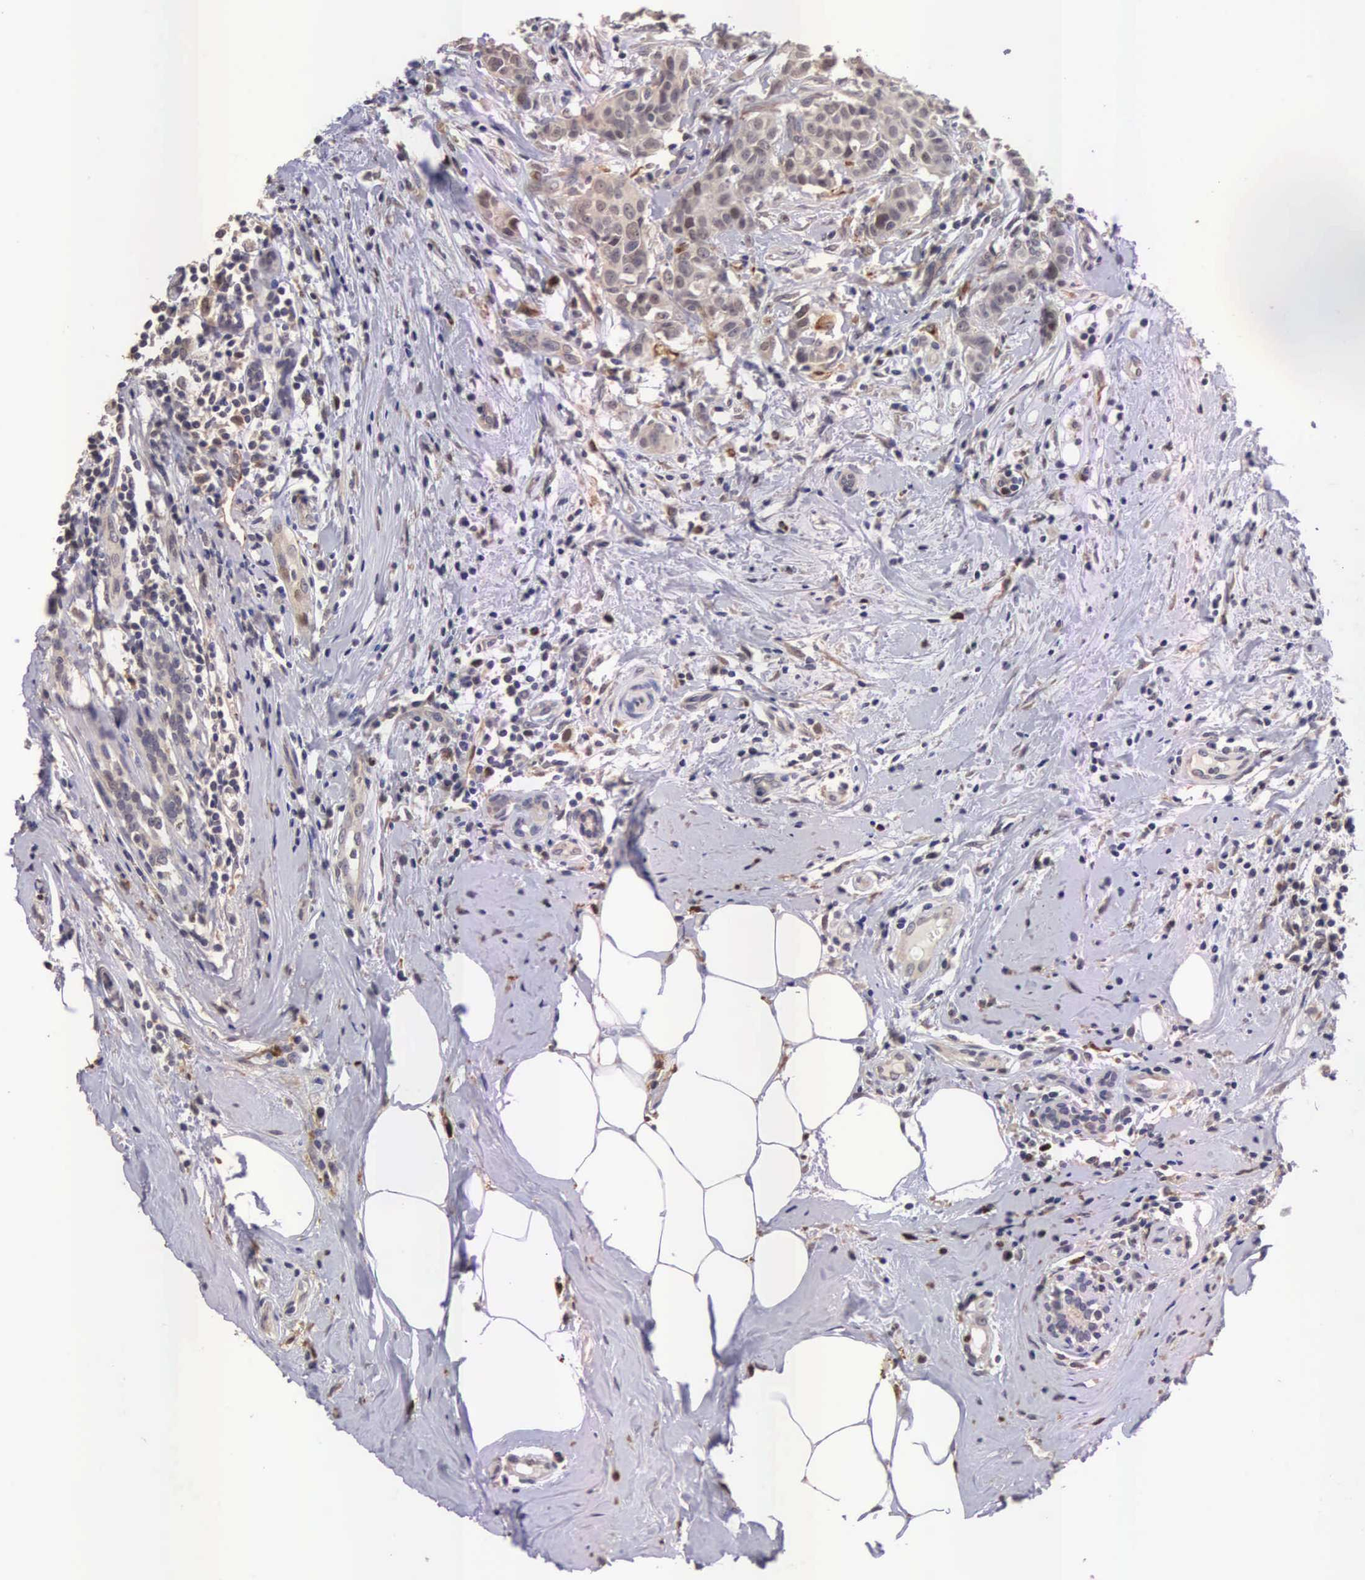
{"staining": {"intensity": "moderate", "quantity": ">75%", "location": "cytoplasmic/membranous"}, "tissue": "breast cancer", "cell_type": "Tumor cells", "image_type": "cancer", "snomed": [{"axis": "morphology", "description": "Duct carcinoma"}, {"axis": "topography", "description": "Breast"}], "caption": "This is a micrograph of immunohistochemistry (IHC) staining of breast intraductal carcinoma, which shows moderate staining in the cytoplasmic/membranous of tumor cells.", "gene": "CDC45", "patient": {"sex": "female", "age": 55}}